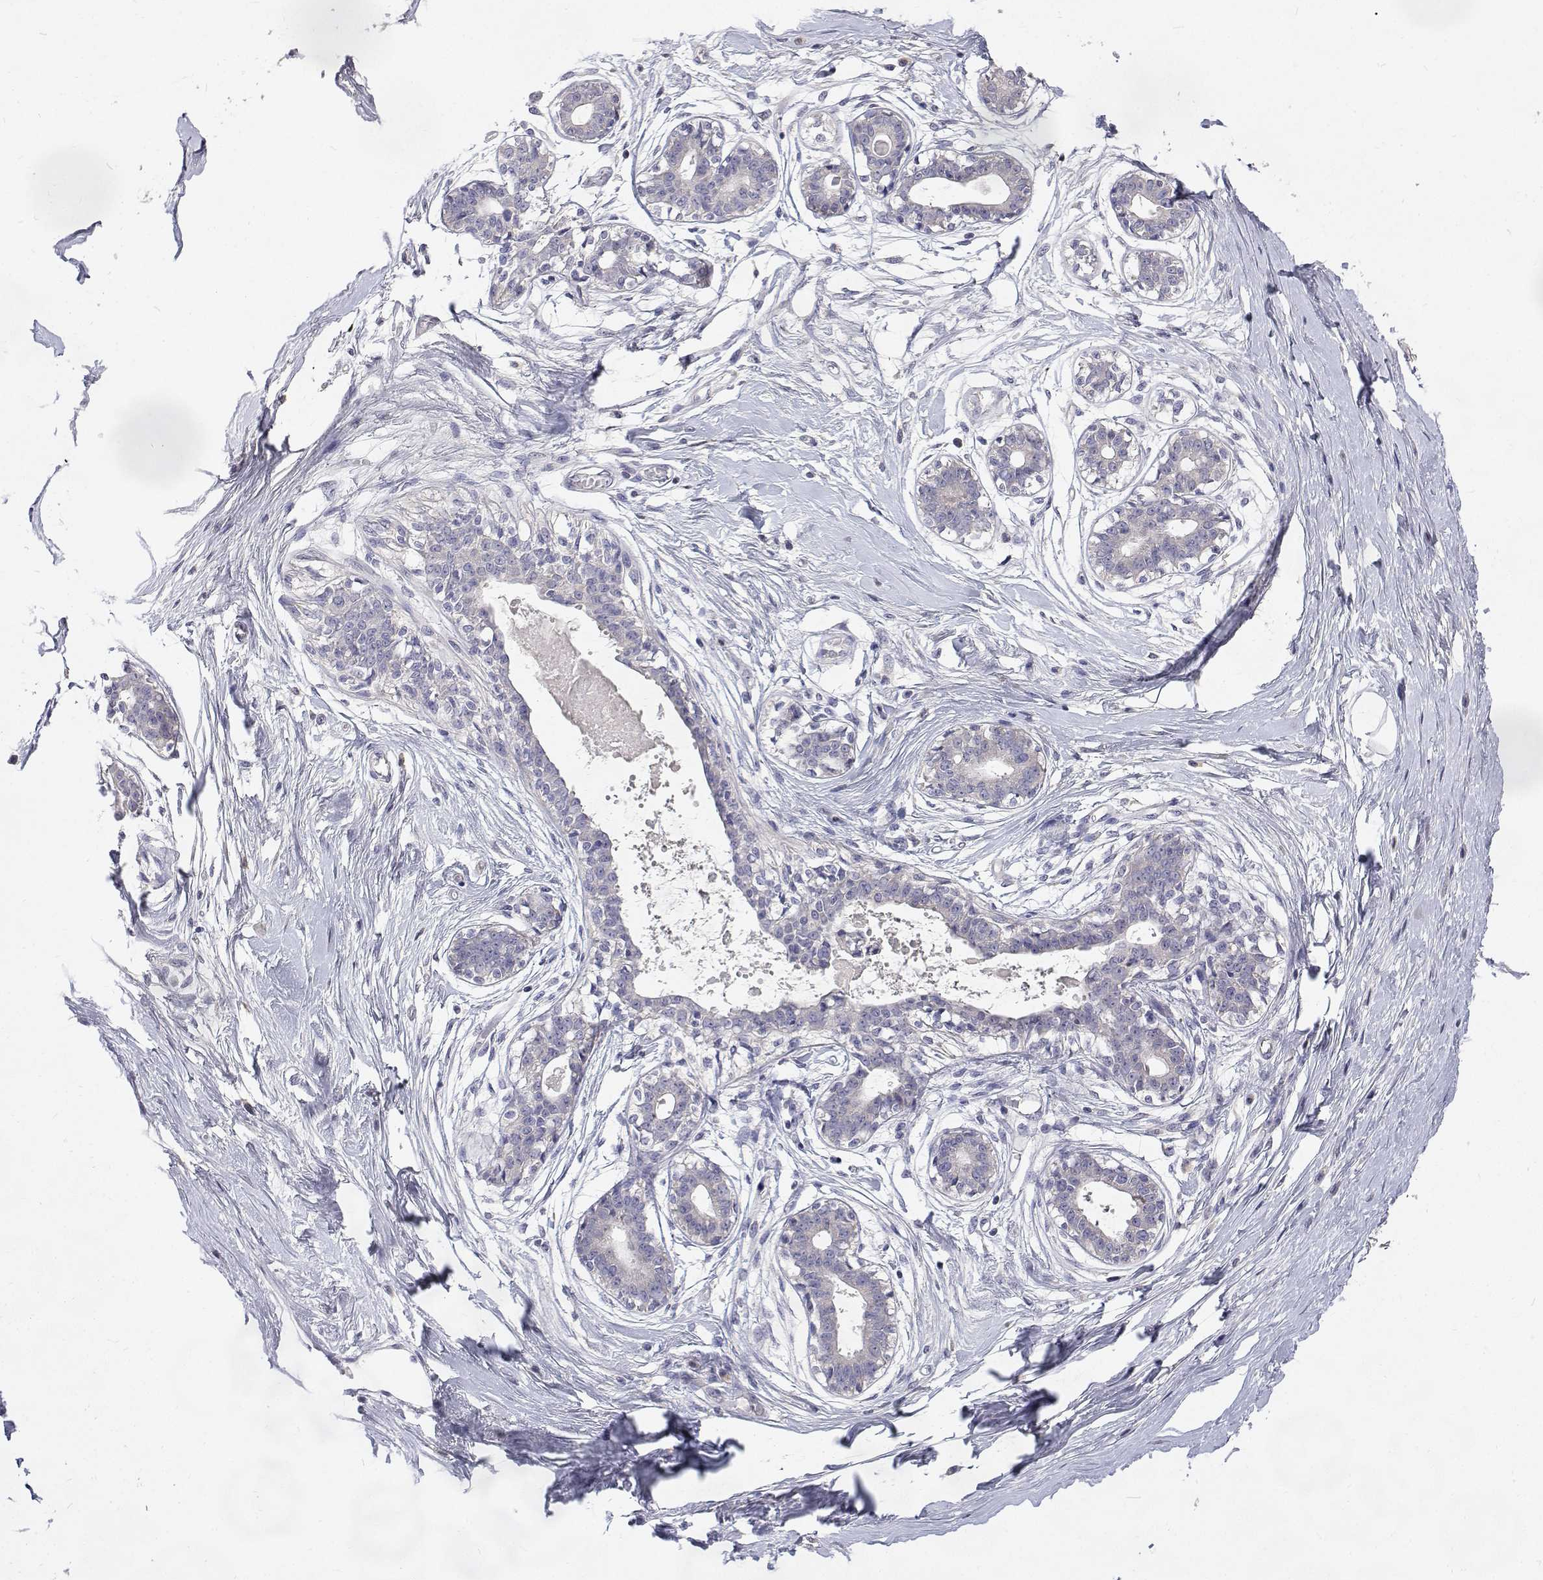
{"staining": {"intensity": "negative", "quantity": "none", "location": "none"}, "tissue": "breast", "cell_type": "Adipocytes", "image_type": "normal", "snomed": [{"axis": "morphology", "description": "Normal tissue, NOS"}, {"axis": "topography", "description": "Breast"}], "caption": "Breast was stained to show a protein in brown. There is no significant staining in adipocytes. Nuclei are stained in blue.", "gene": "TRIM60", "patient": {"sex": "female", "age": 45}}